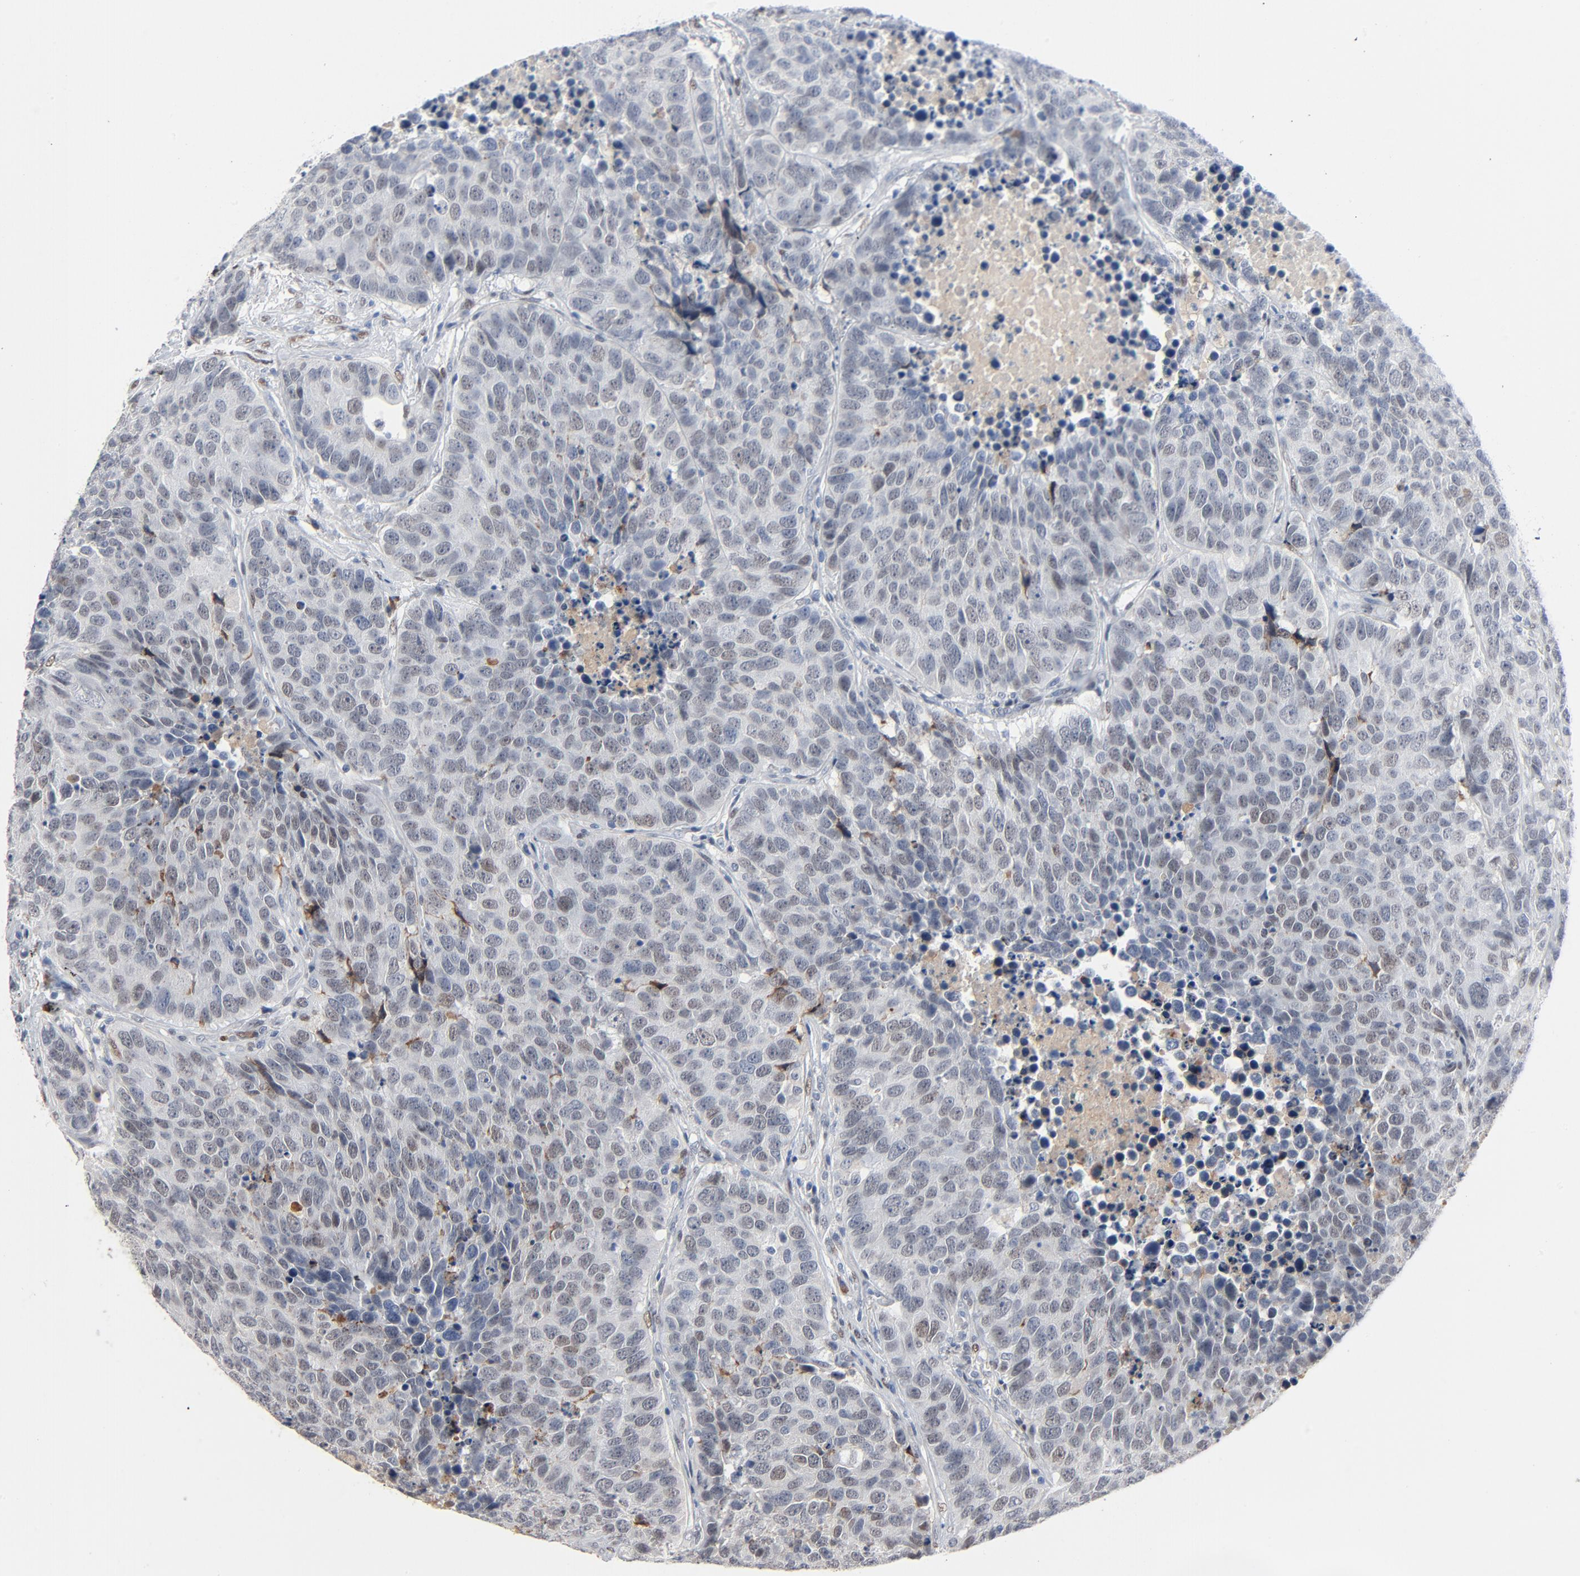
{"staining": {"intensity": "negative", "quantity": "none", "location": "none"}, "tissue": "carcinoid", "cell_type": "Tumor cells", "image_type": "cancer", "snomed": [{"axis": "morphology", "description": "Carcinoid, malignant, NOS"}, {"axis": "topography", "description": "Lung"}], "caption": "IHC micrograph of carcinoid (malignant) stained for a protein (brown), which reveals no expression in tumor cells.", "gene": "FOXP1", "patient": {"sex": "male", "age": 60}}